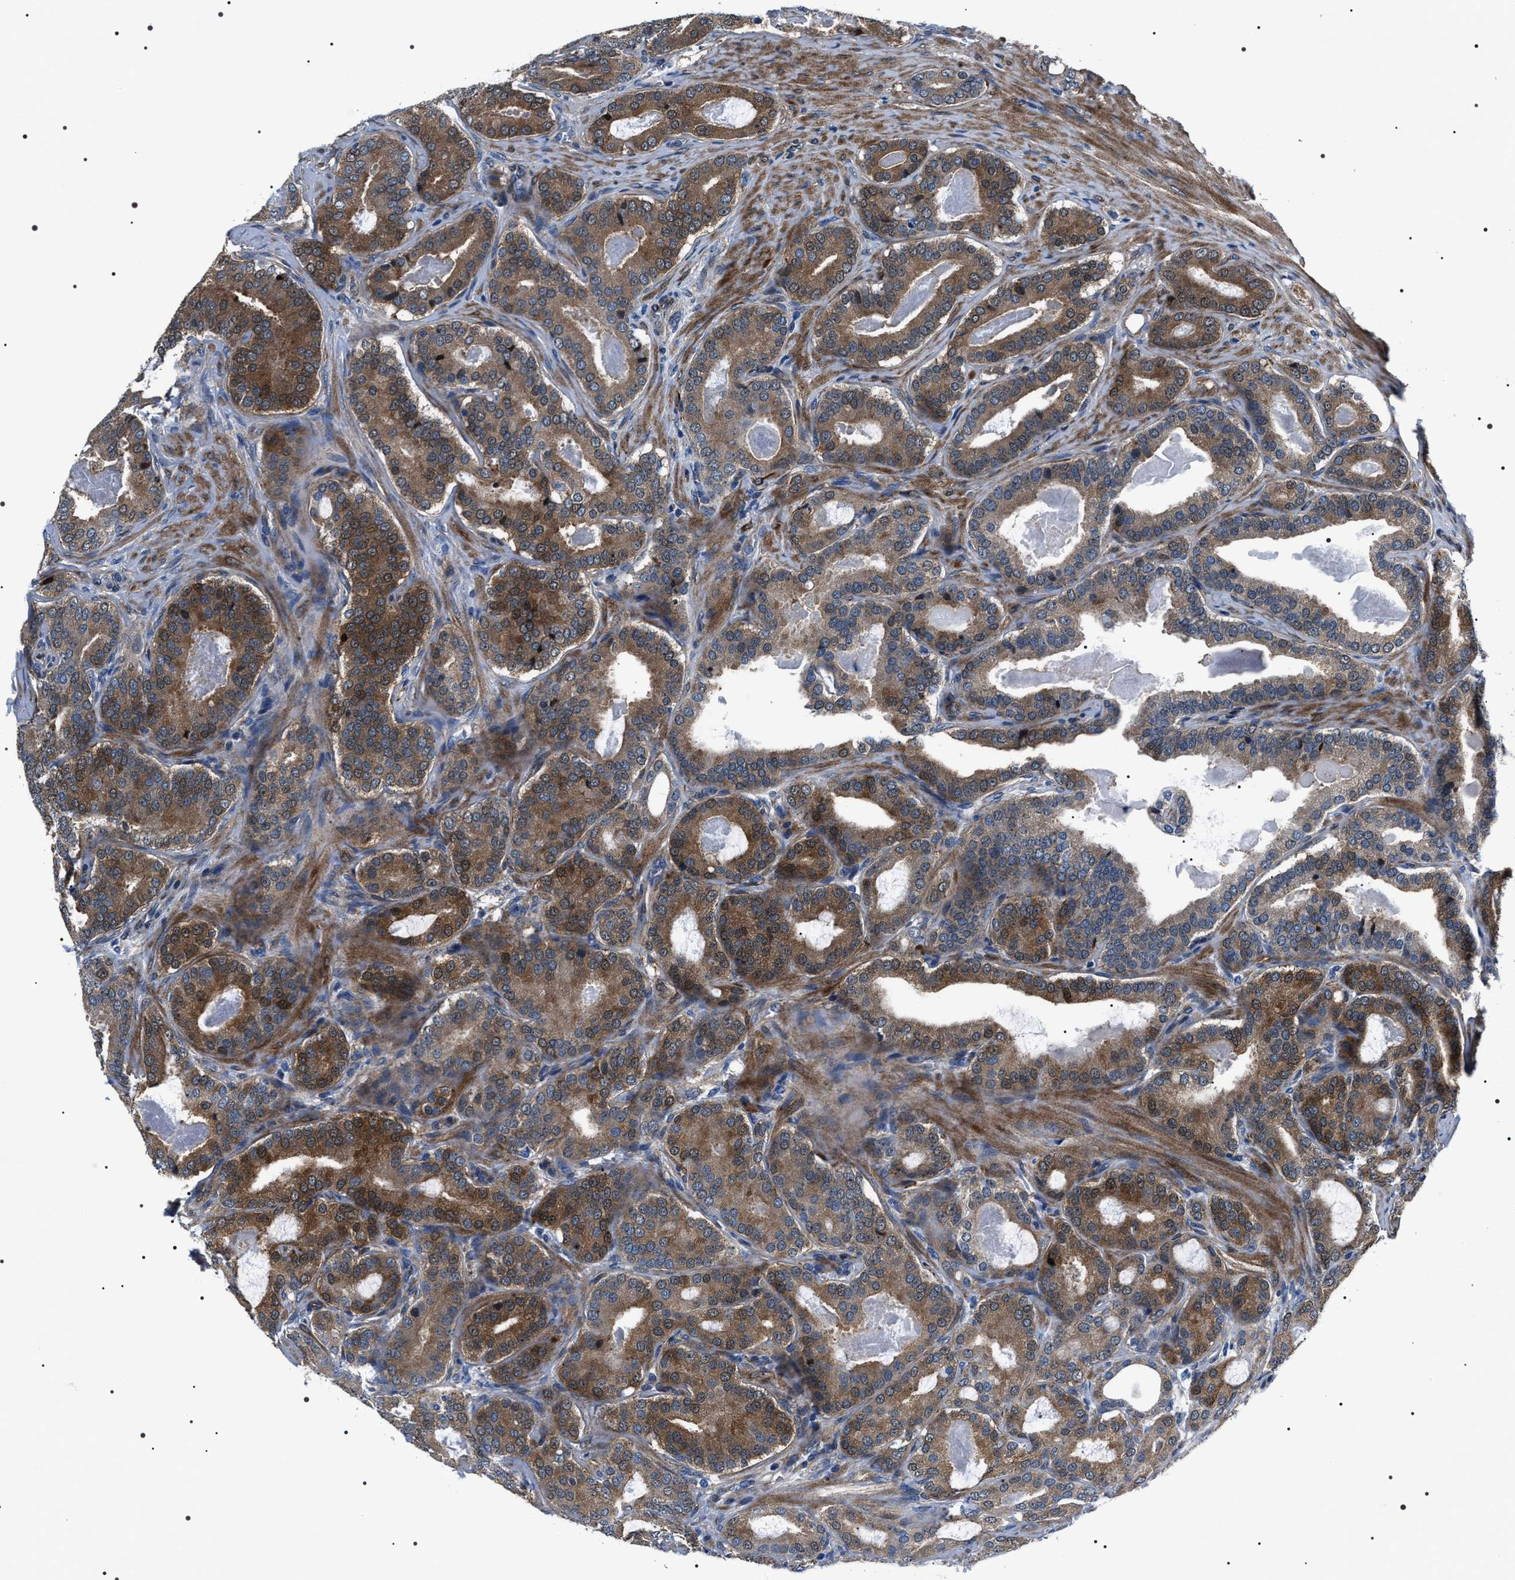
{"staining": {"intensity": "moderate", "quantity": ">75%", "location": "cytoplasmic/membranous"}, "tissue": "prostate cancer", "cell_type": "Tumor cells", "image_type": "cancer", "snomed": [{"axis": "morphology", "description": "Adenocarcinoma, High grade"}, {"axis": "topography", "description": "Prostate"}], "caption": "The image exhibits a brown stain indicating the presence of a protein in the cytoplasmic/membranous of tumor cells in prostate cancer (adenocarcinoma (high-grade)).", "gene": "BAG2", "patient": {"sex": "male", "age": 60}}